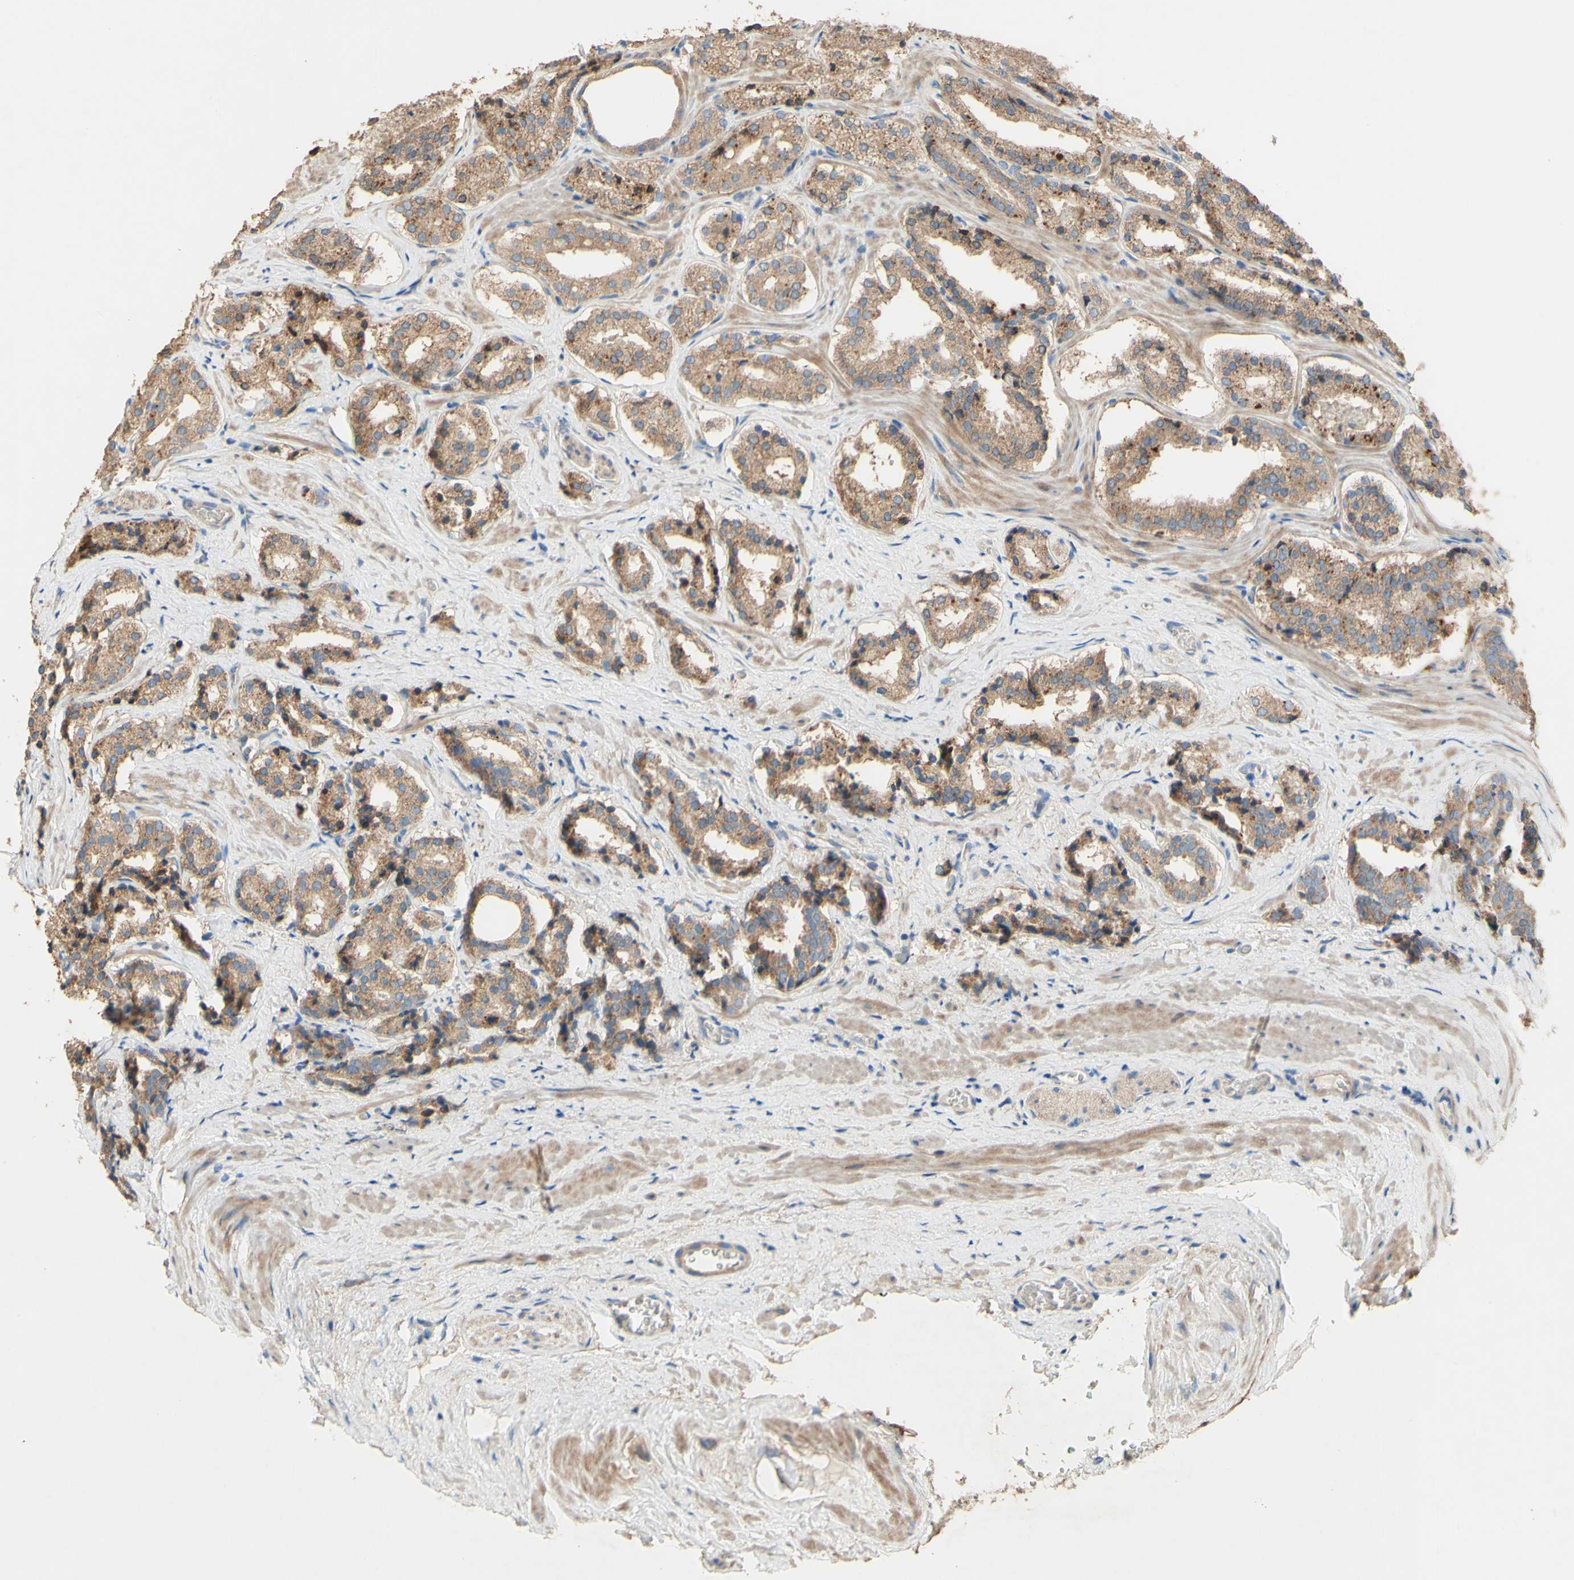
{"staining": {"intensity": "moderate", "quantity": ">75%", "location": "cytoplasmic/membranous"}, "tissue": "prostate cancer", "cell_type": "Tumor cells", "image_type": "cancer", "snomed": [{"axis": "morphology", "description": "Adenocarcinoma, High grade"}, {"axis": "topography", "description": "Prostate"}], "caption": "IHC histopathology image of human high-grade adenocarcinoma (prostate) stained for a protein (brown), which demonstrates medium levels of moderate cytoplasmic/membranous positivity in approximately >75% of tumor cells.", "gene": "DKK3", "patient": {"sex": "male", "age": 60}}